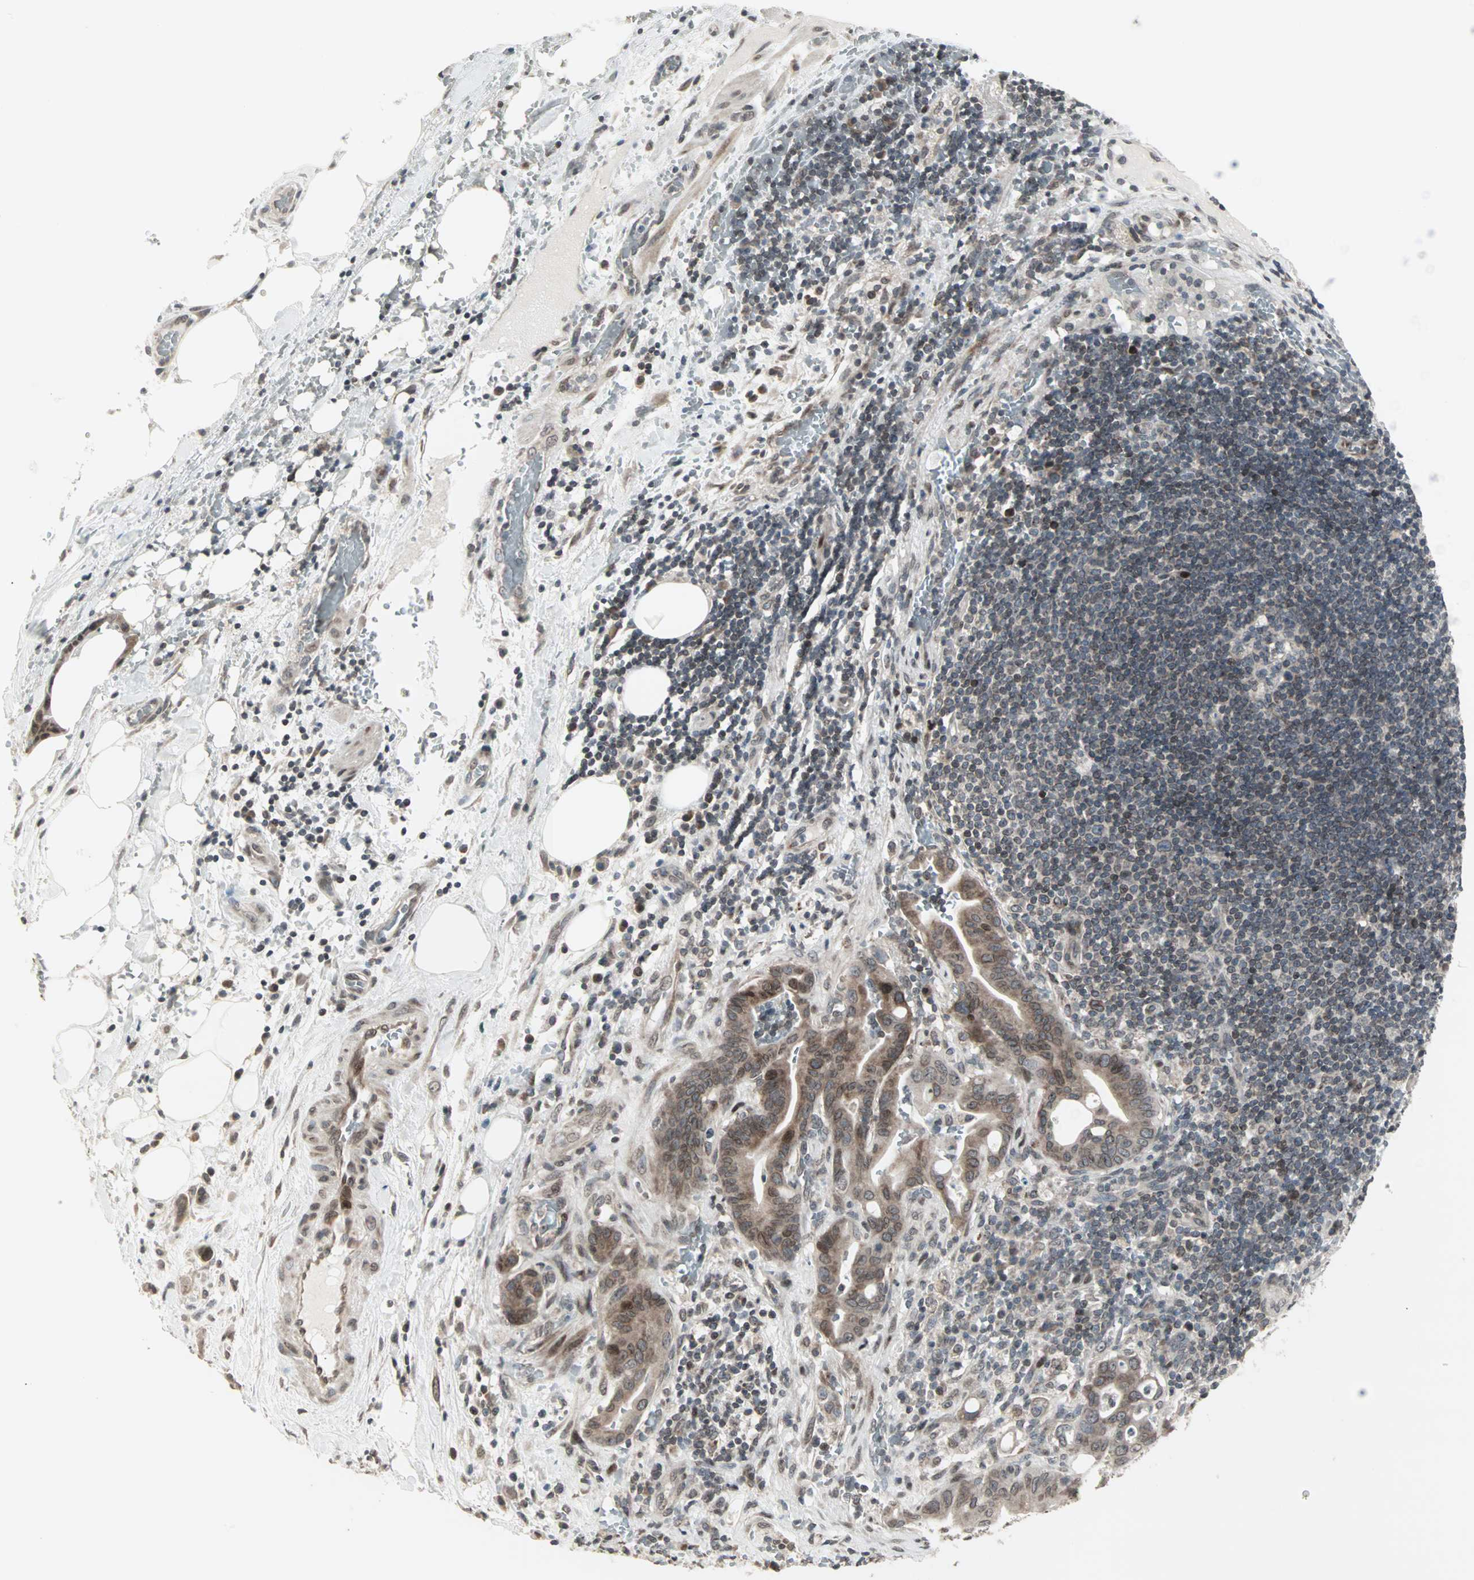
{"staining": {"intensity": "moderate", "quantity": ">75%", "location": "cytoplasmic/membranous,nuclear"}, "tissue": "liver cancer", "cell_type": "Tumor cells", "image_type": "cancer", "snomed": [{"axis": "morphology", "description": "Cholangiocarcinoma"}, {"axis": "topography", "description": "Liver"}], "caption": "Liver cancer stained with immunohistochemistry (IHC) reveals moderate cytoplasmic/membranous and nuclear expression in approximately >75% of tumor cells.", "gene": "CBLC", "patient": {"sex": "female", "age": 68}}